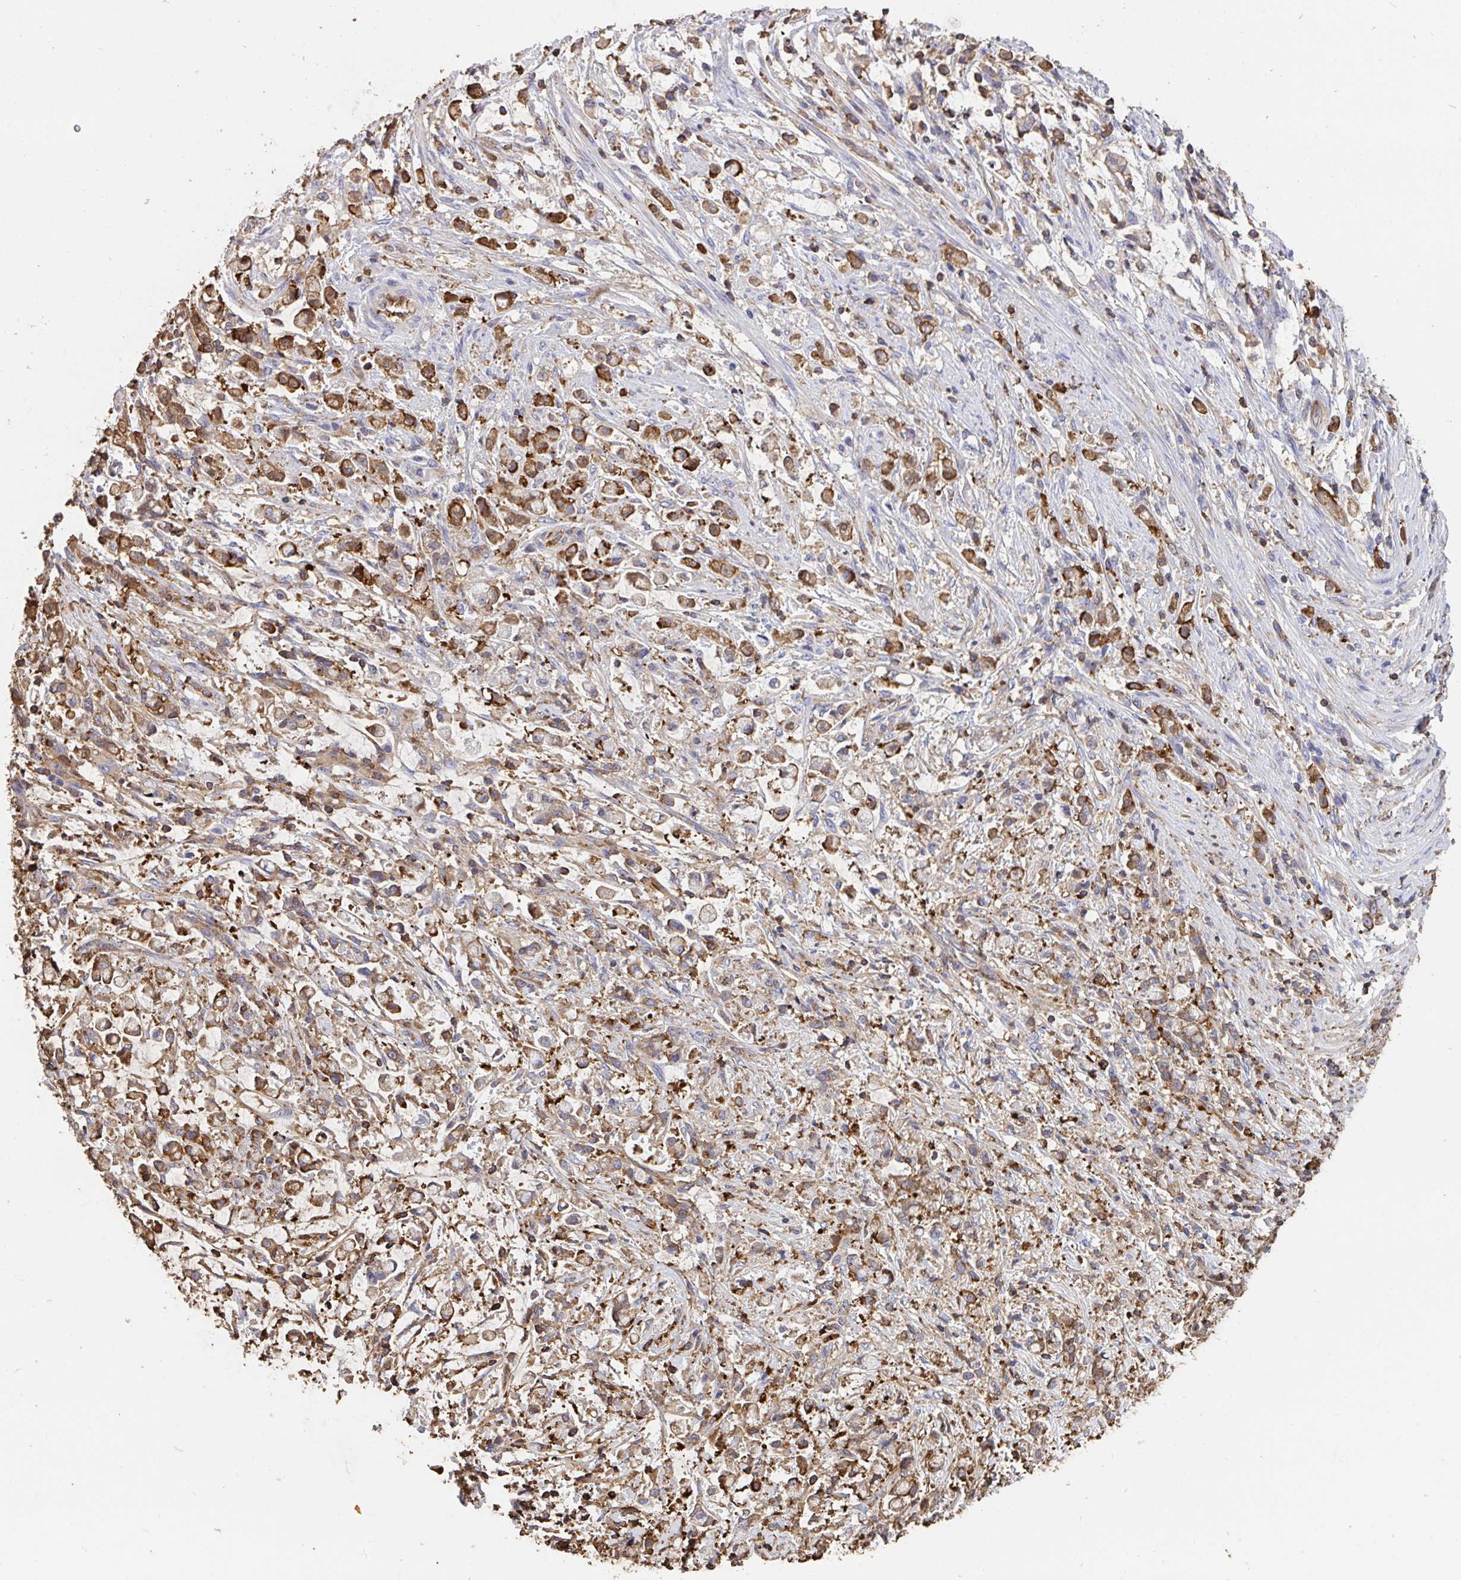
{"staining": {"intensity": "strong", "quantity": "25%-75%", "location": "cytoplasmic/membranous"}, "tissue": "stomach cancer", "cell_type": "Tumor cells", "image_type": "cancer", "snomed": [{"axis": "morphology", "description": "Adenocarcinoma, NOS"}, {"axis": "topography", "description": "Stomach"}], "caption": "A high-resolution histopathology image shows immunohistochemistry (IHC) staining of stomach cancer, which shows strong cytoplasmic/membranous expression in about 25%-75% of tumor cells.", "gene": "CFL1", "patient": {"sex": "female", "age": 60}}